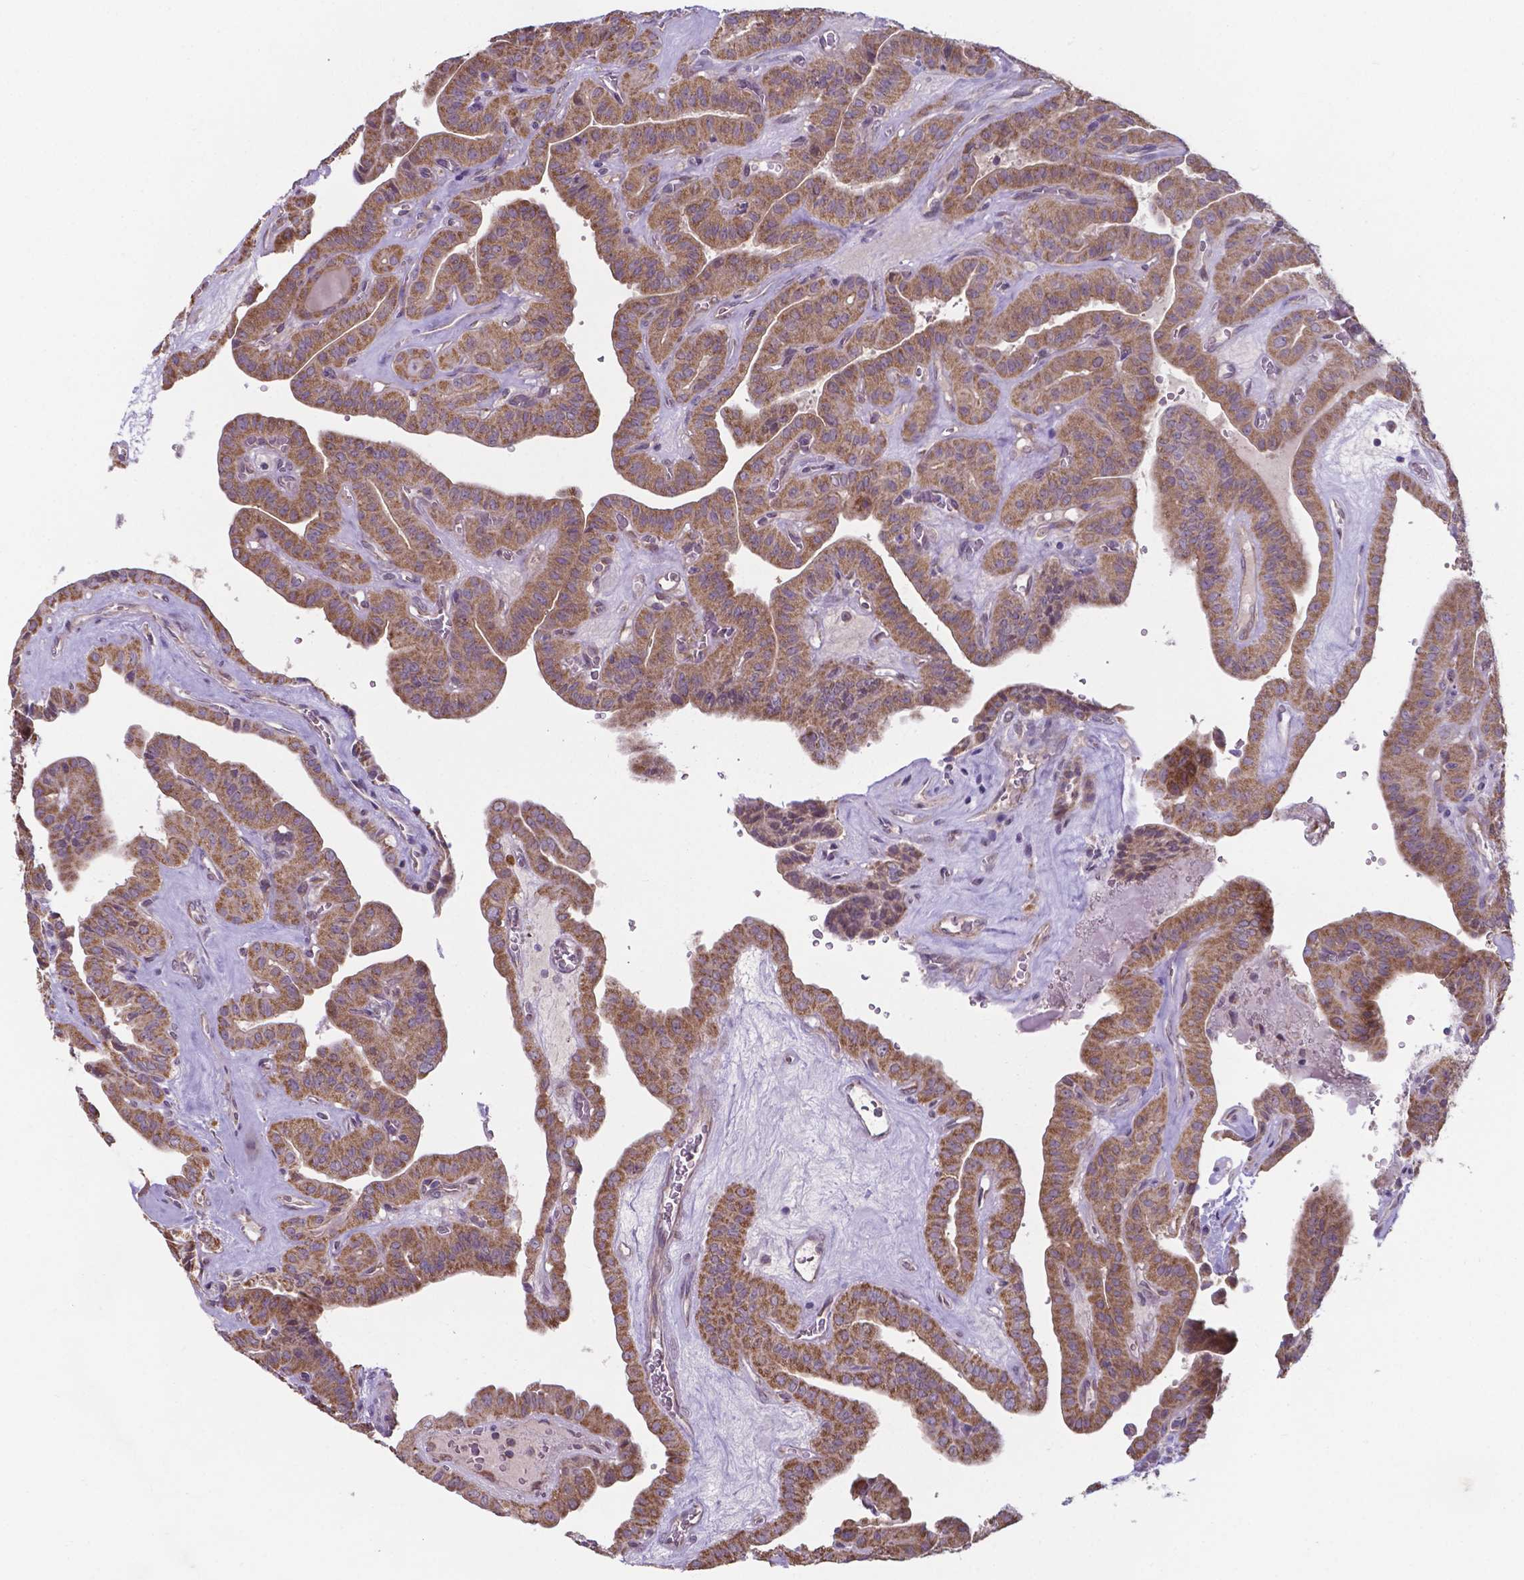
{"staining": {"intensity": "moderate", "quantity": ">75%", "location": "cytoplasmic/membranous"}, "tissue": "thyroid cancer", "cell_type": "Tumor cells", "image_type": "cancer", "snomed": [{"axis": "morphology", "description": "Papillary adenocarcinoma, NOS"}, {"axis": "topography", "description": "Thyroid gland"}], "caption": "Human papillary adenocarcinoma (thyroid) stained with a brown dye exhibits moderate cytoplasmic/membranous positive positivity in about >75% of tumor cells.", "gene": "FAM114A1", "patient": {"sex": "male", "age": 52}}